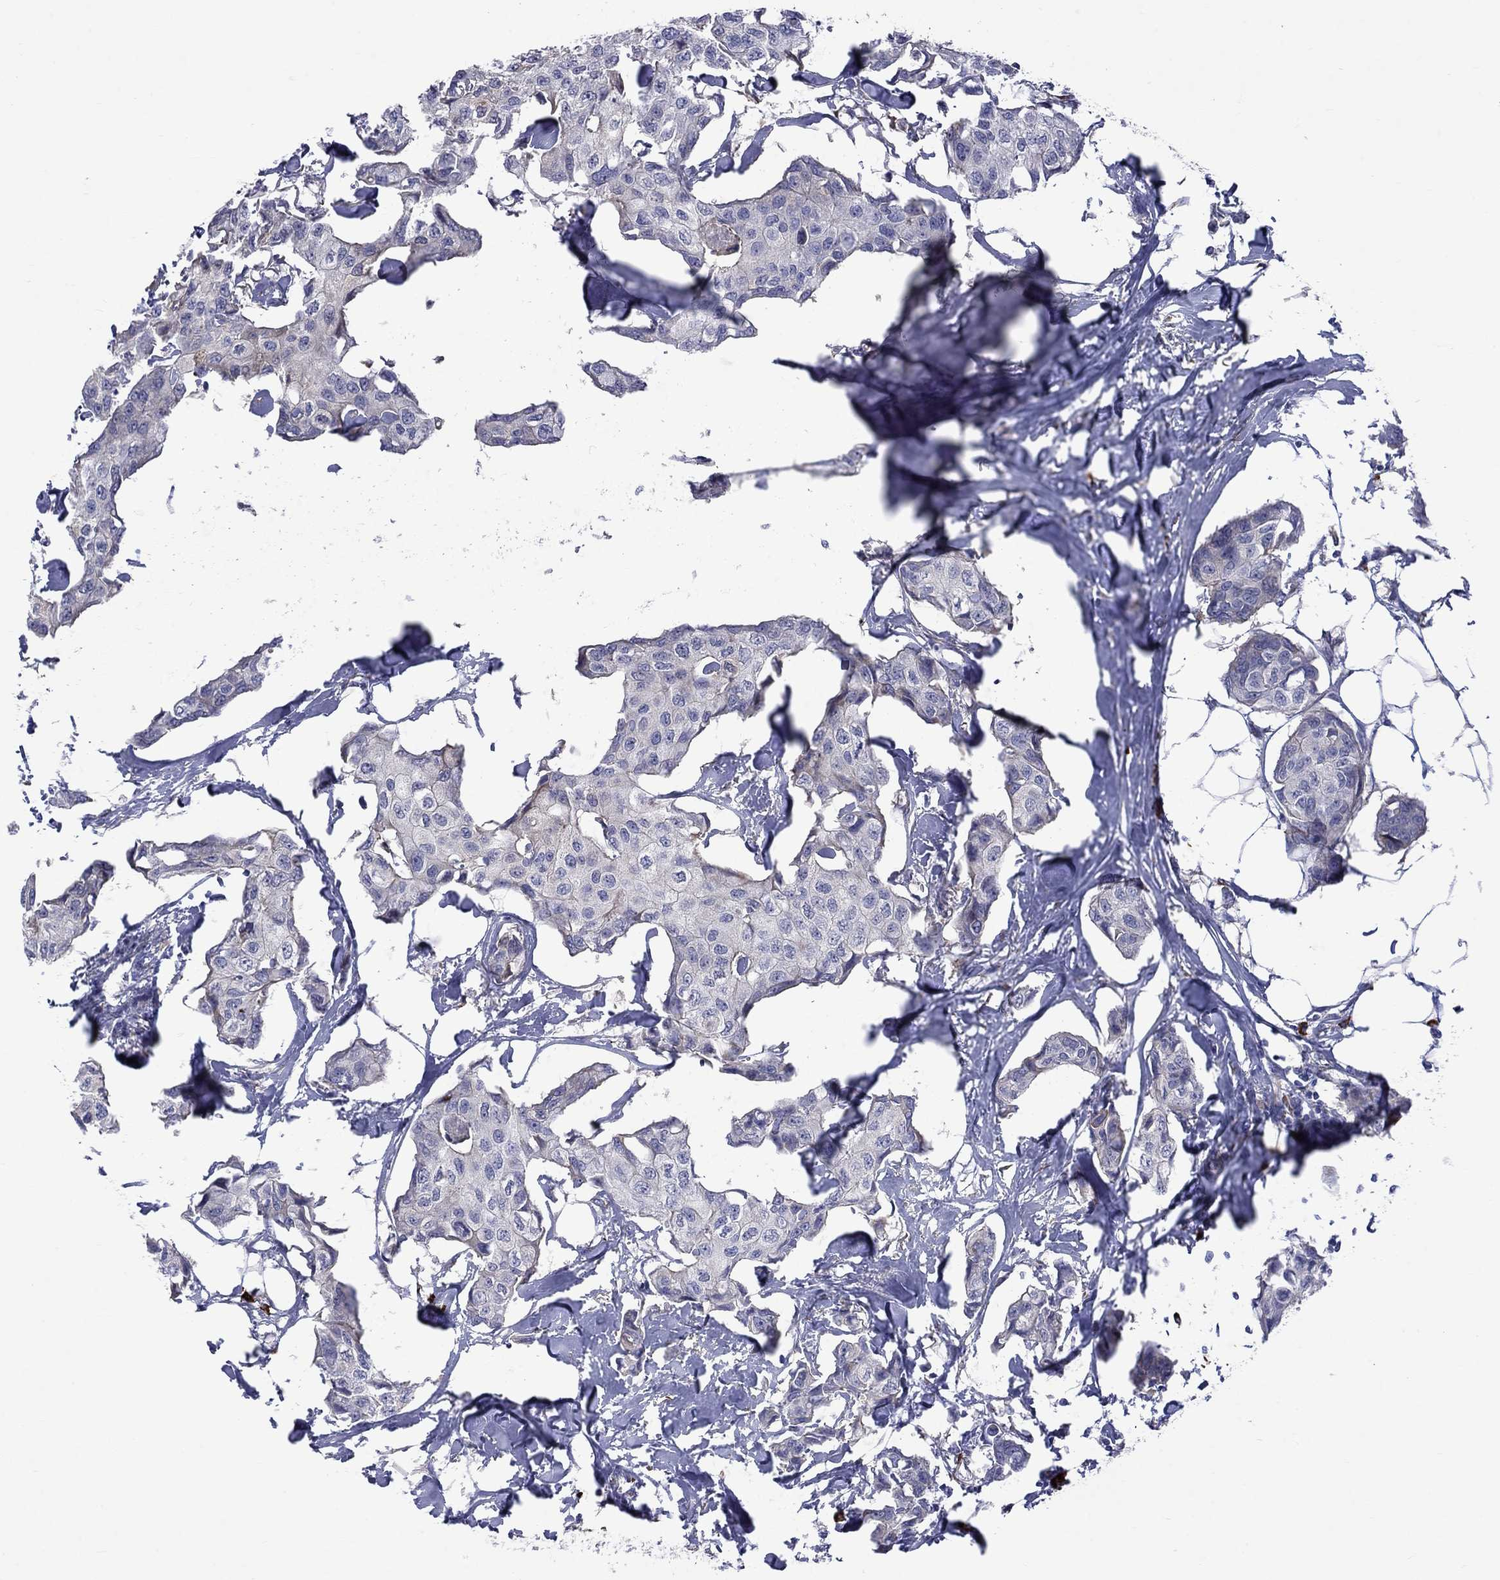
{"staining": {"intensity": "negative", "quantity": "none", "location": "none"}, "tissue": "breast cancer", "cell_type": "Tumor cells", "image_type": "cancer", "snomed": [{"axis": "morphology", "description": "Duct carcinoma"}, {"axis": "topography", "description": "Breast"}], "caption": "Immunohistochemical staining of human infiltrating ductal carcinoma (breast) shows no significant expression in tumor cells. (DAB immunohistochemistry (IHC), high magnification).", "gene": "ASNS", "patient": {"sex": "female", "age": 80}}